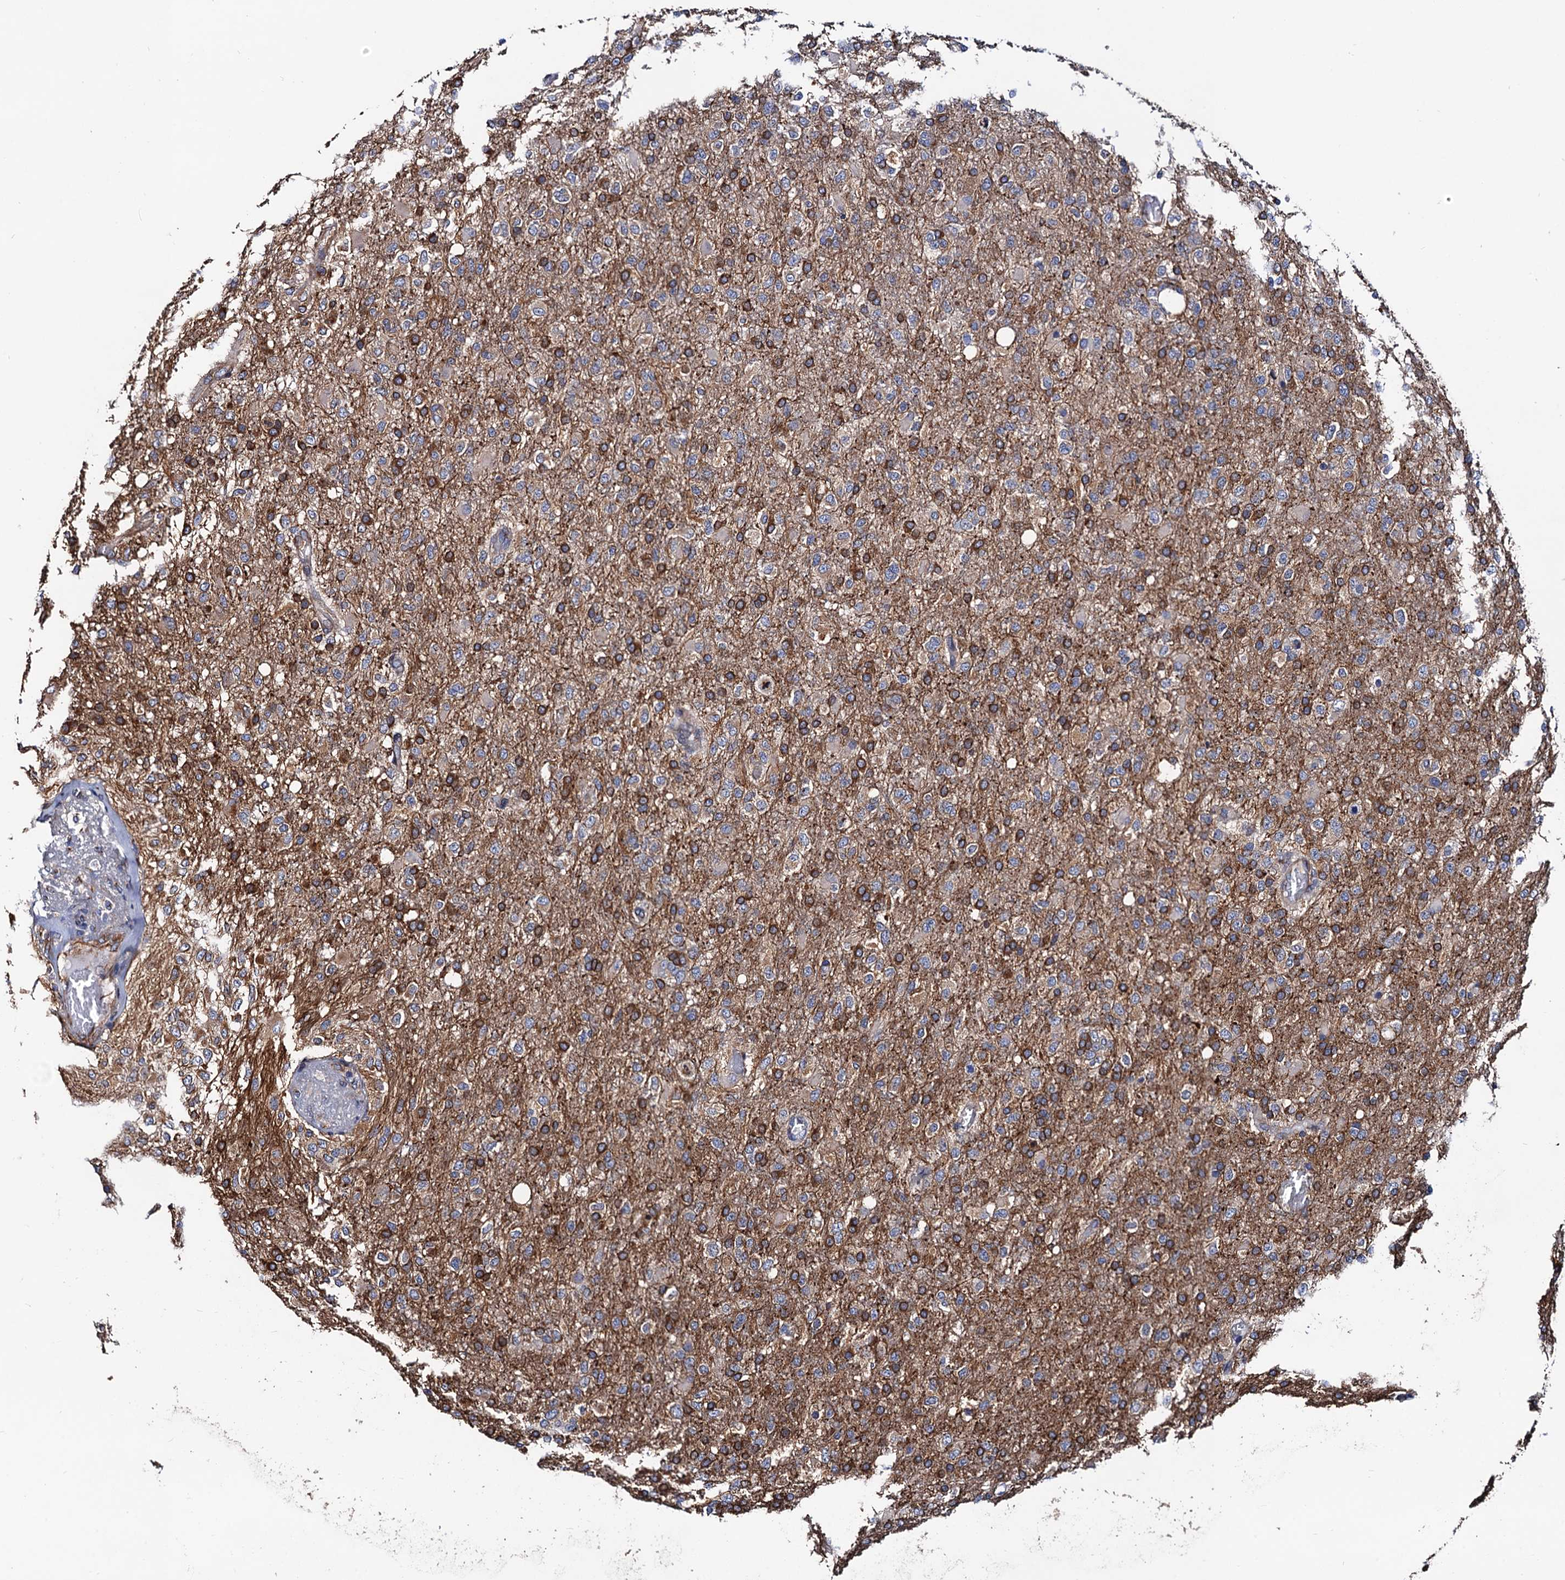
{"staining": {"intensity": "strong", "quantity": "25%-75%", "location": "cytoplasmic/membranous"}, "tissue": "glioma", "cell_type": "Tumor cells", "image_type": "cancer", "snomed": [{"axis": "morphology", "description": "Glioma, malignant, High grade"}, {"axis": "topography", "description": "Brain"}], "caption": "Strong cytoplasmic/membranous expression for a protein is seen in about 25%-75% of tumor cells of malignant high-grade glioma using IHC.", "gene": "ZDHHC18", "patient": {"sex": "female", "age": 74}}